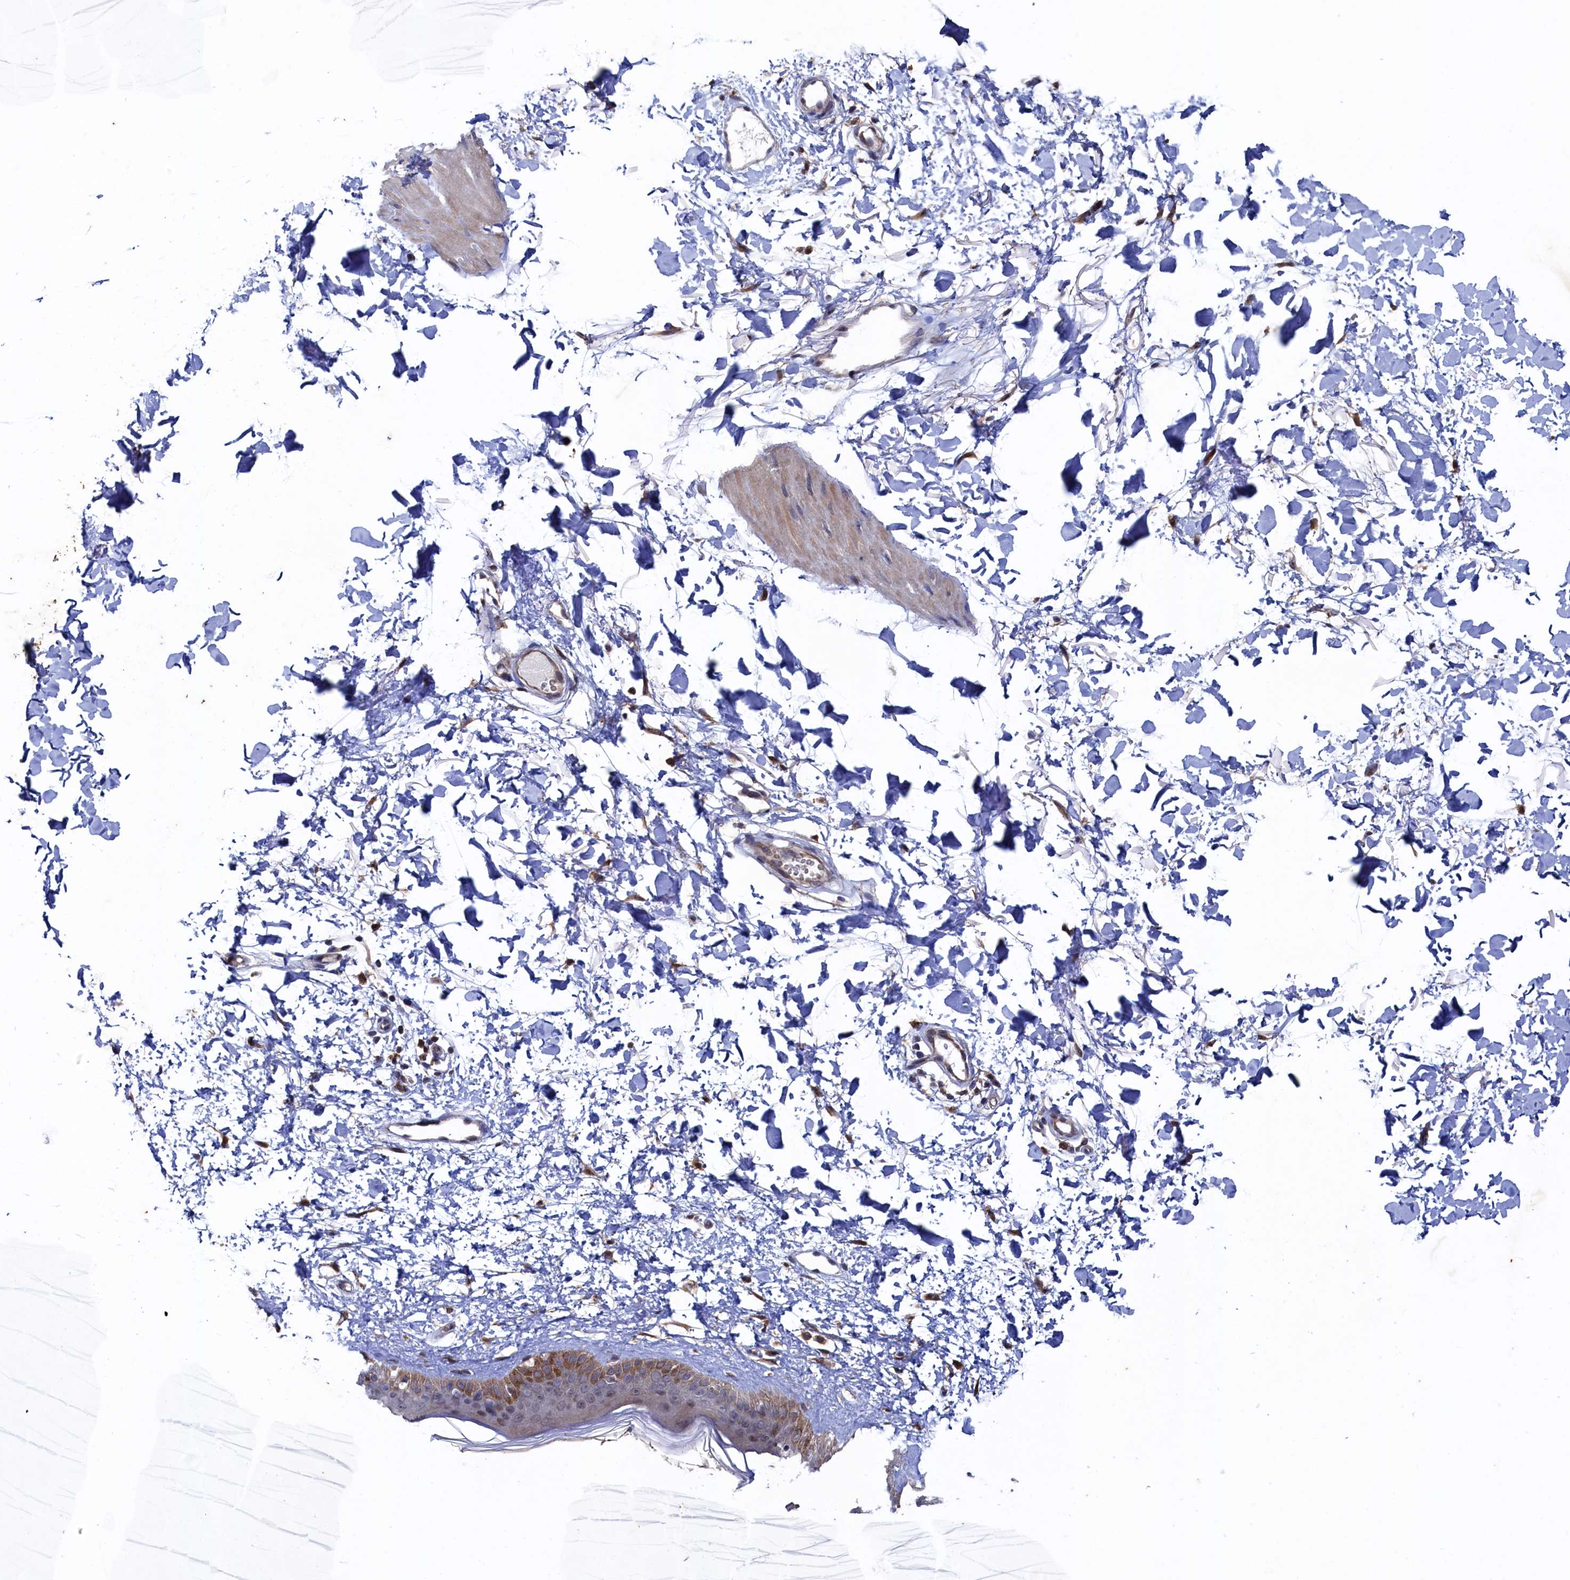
{"staining": {"intensity": "moderate", "quantity": ">75%", "location": "cytoplasmic/membranous"}, "tissue": "skin", "cell_type": "Fibroblasts", "image_type": "normal", "snomed": [{"axis": "morphology", "description": "Normal tissue, NOS"}, {"axis": "topography", "description": "Skin"}], "caption": "Human skin stained for a protein (brown) shows moderate cytoplasmic/membranous positive positivity in approximately >75% of fibroblasts.", "gene": "RNH1", "patient": {"sex": "female", "age": 58}}